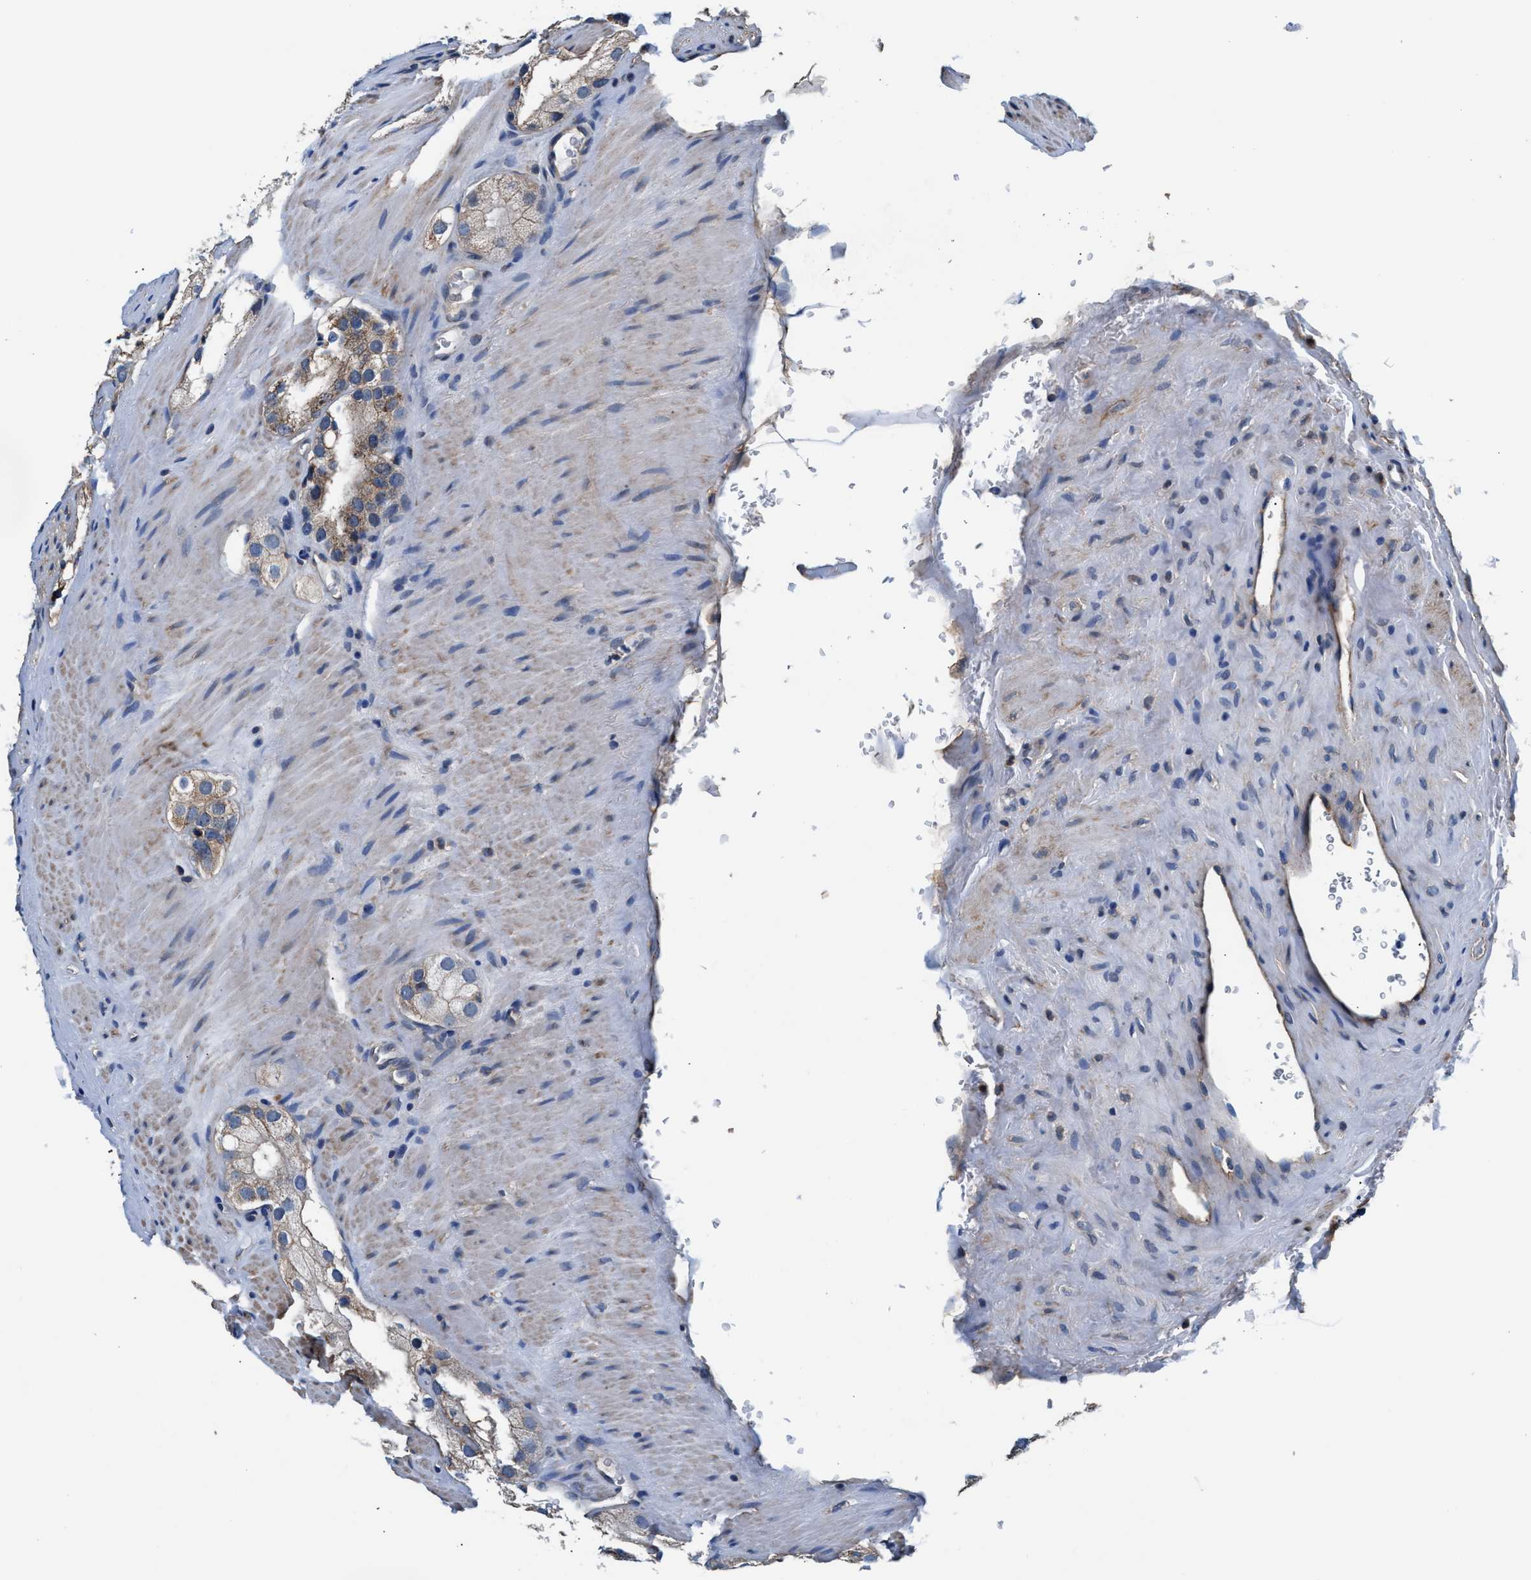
{"staining": {"intensity": "moderate", "quantity": ">75%", "location": "cytoplasmic/membranous"}, "tissue": "prostate cancer", "cell_type": "Tumor cells", "image_type": "cancer", "snomed": [{"axis": "morphology", "description": "Adenocarcinoma, High grade"}, {"axis": "topography", "description": "Prostate"}], "caption": "IHC (DAB (3,3'-diaminobenzidine)) staining of human prostate high-grade adenocarcinoma reveals moderate cytoplasmic/membranous protein expression in approximately >75% of tumor cells. (brown staining indicates protein expression, while blue staining denotes nuclei).", "gene": "NKTR", "patient": {"sex": "male", "age": 63}}